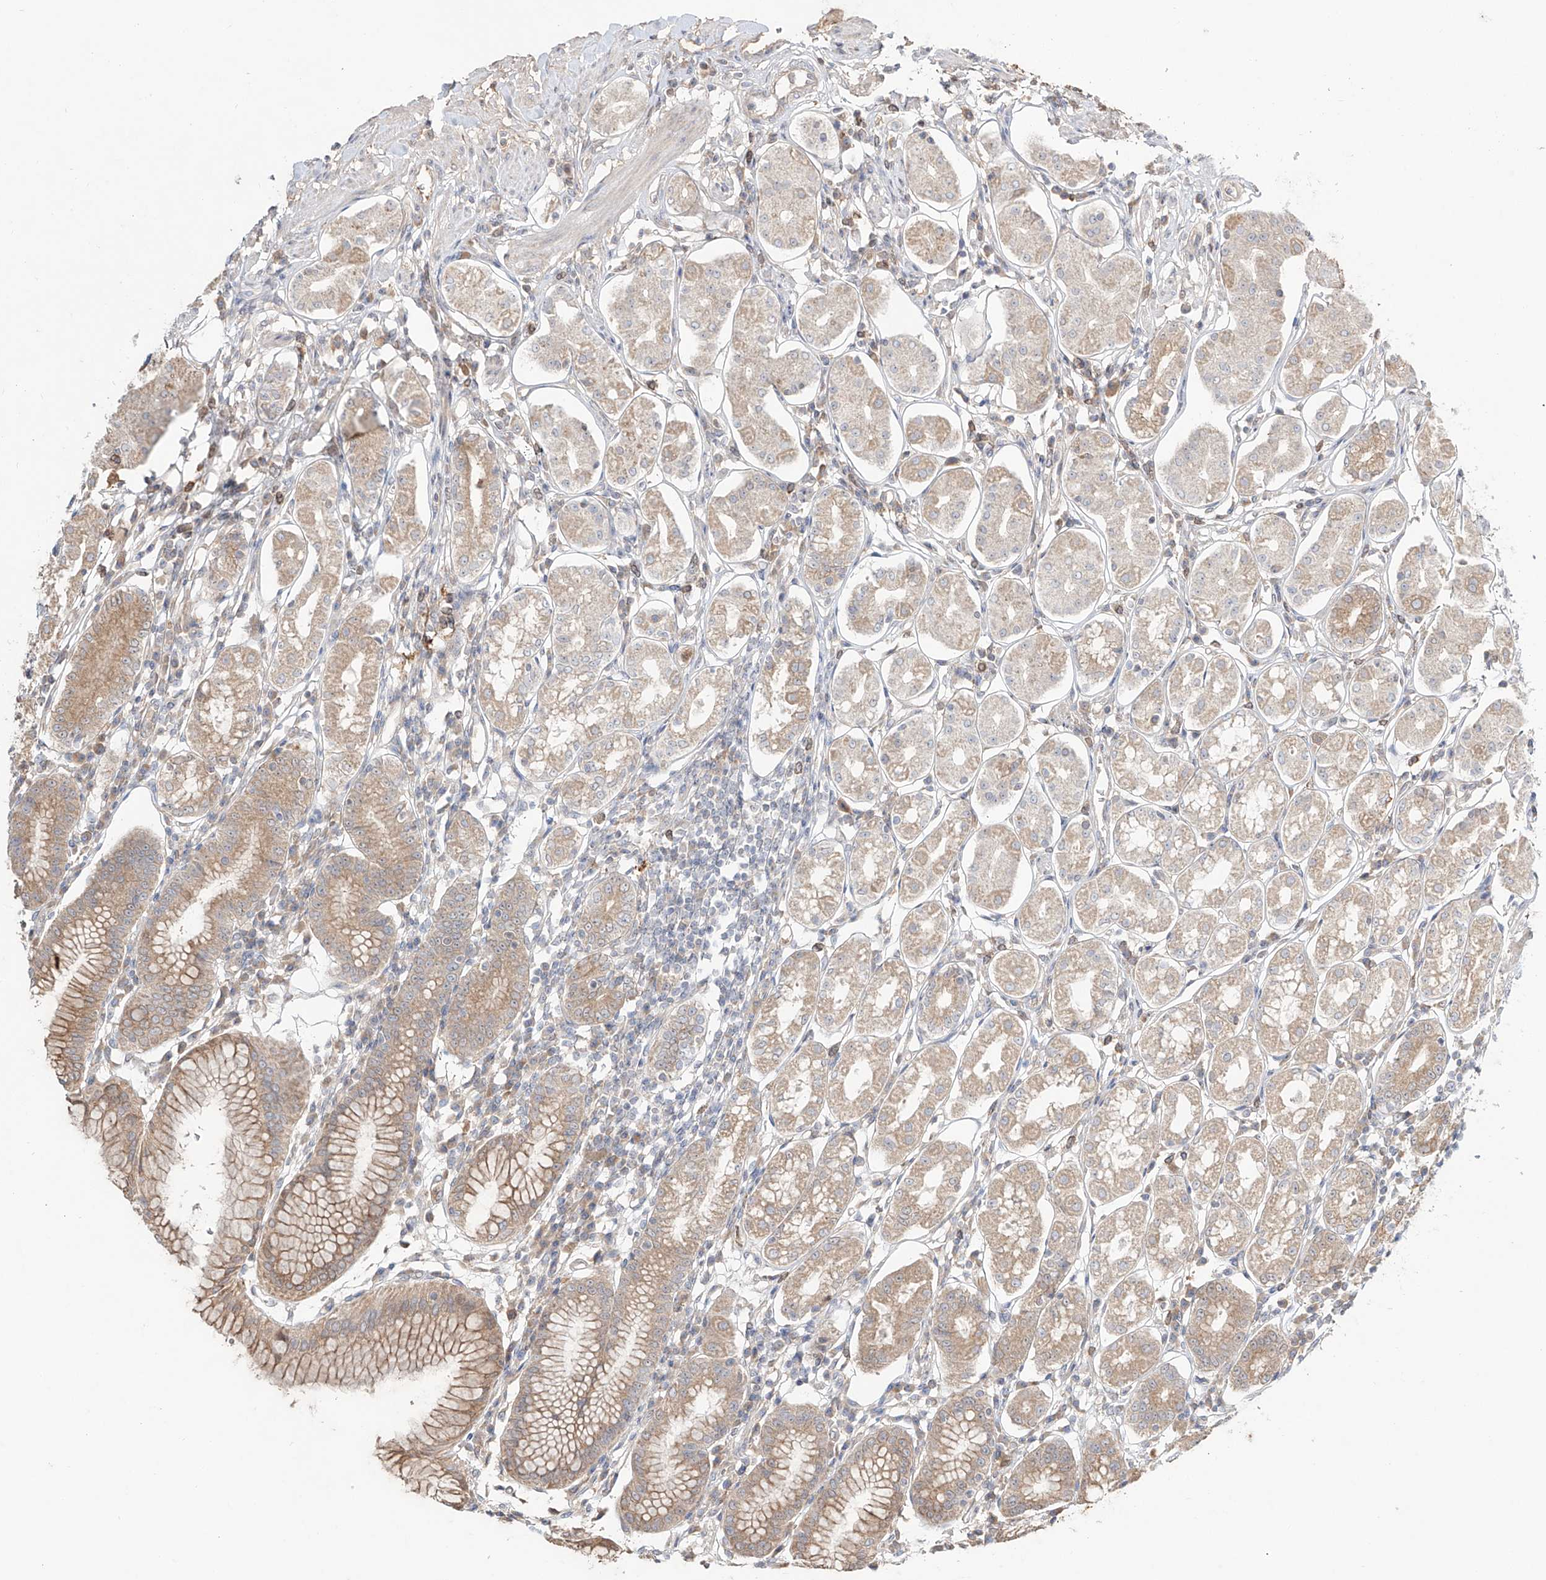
{"staining": {"intensity": "moderate", "quantity": "25%-75%", "location": "cytoplasmic/membranous"}, "tissue": "stomach", "cell_type": "Glandular cells", "image_type": "normal", "snomed": [{"axis": "morphology", "description": "Normal tissue, NOS"}, {"axis": "topography", "description": "Stomach"}, {"axis": "topography", "description": "Stomach, lower"}], "caption": "An immunohistochemistry (IHC) photomicrograph of benign tissue is shown. Protein staining in brown shows moderate cytoplasmic/membranous positivity in stomach within glandular cells. Immunohistochemistry stains the protein in brown and the nuclei are stained blue.", "gene": "ERO1A", "patient": {"sex": "female", "age": 56}}